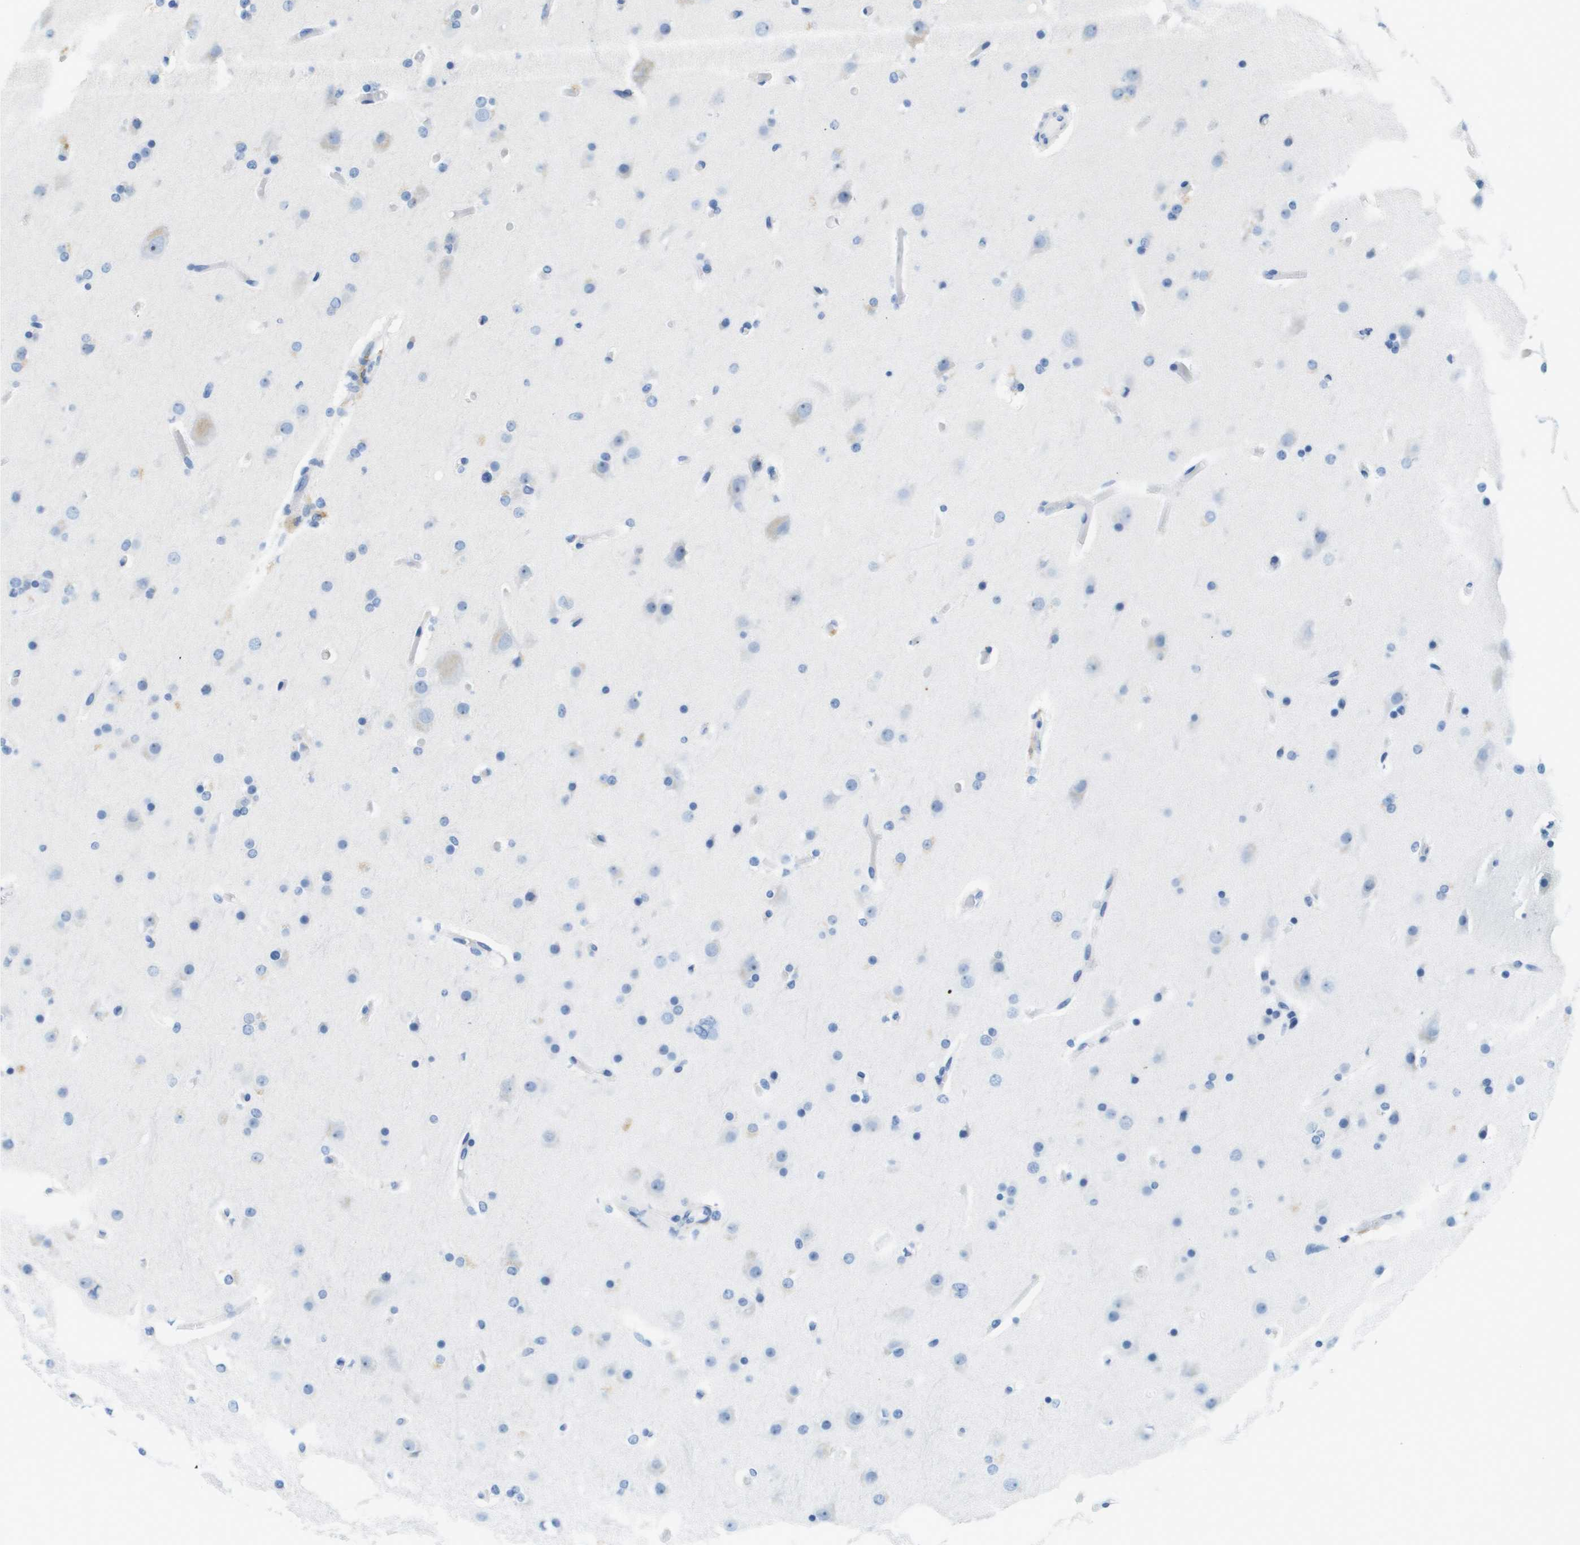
{"staining": {"intensity": "weak", "quantity": "<25%", "location": "cytoplasmic/membranous"}, "tissue": "glioma", "cell_type": "Tumor cells", "image_type": "cancer", "snomed": [{"axis": "morphology", "description": "Glioma, malignant, High grade"}, {"axis": "topography", "description": "Cerebral cortex"}], "caption": "This photomicrograph is of malignant glioma (high-grade) stained with immunohistochemistry (IHC) to label a protein in brown with the nuclei are counter-stained blue. There is no staining in tumor cells. (DAB (3,3'-diaminobenzidine) immunohistochemistry (IHC), high magnification).", "gene": "B3GNT5", "patient": {"sex": "female", "age": 36}}